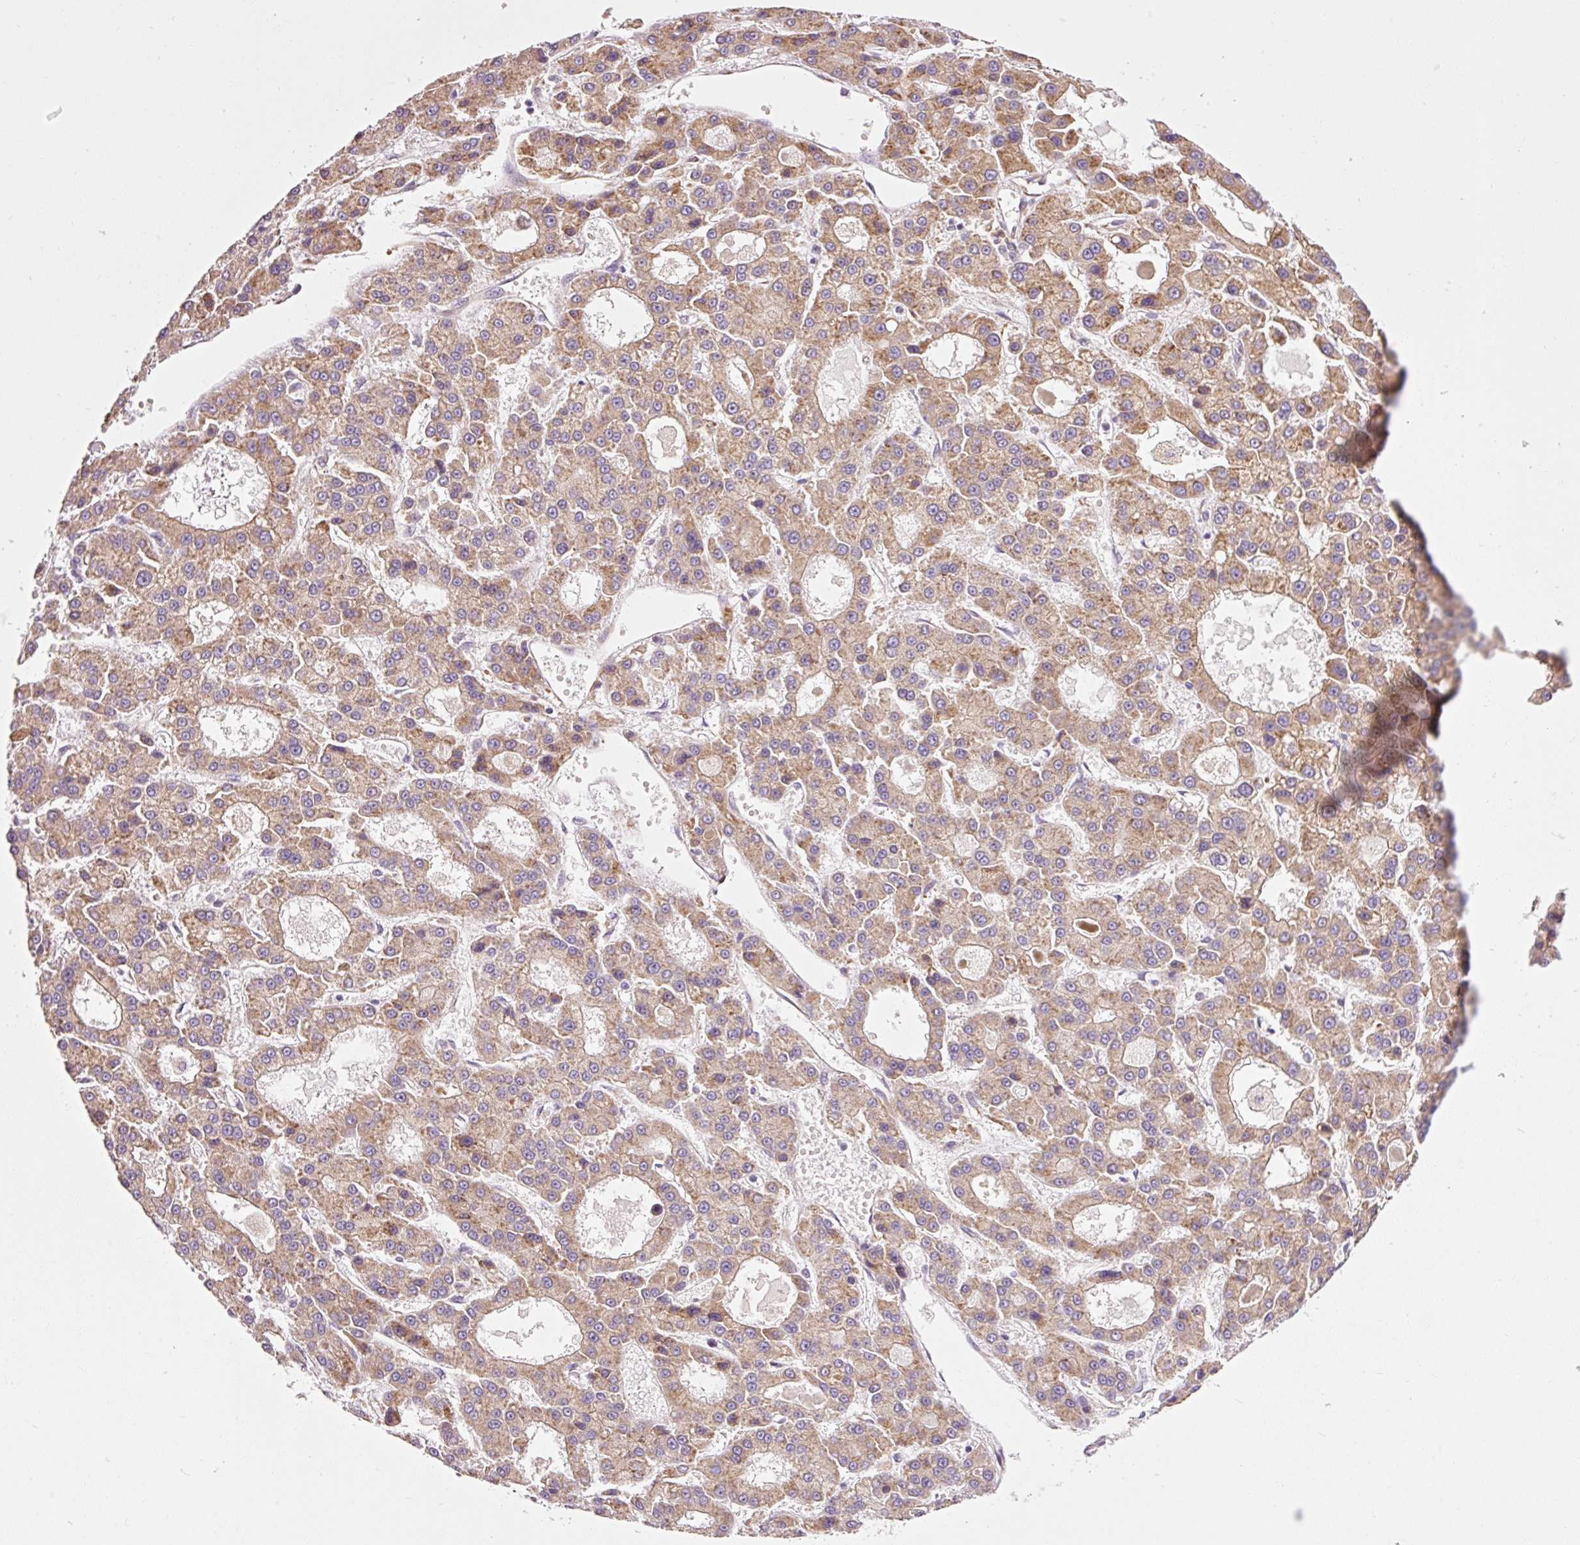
{"staining": {"intensity": "moderate", "quantity": ">75%", "location": "cytoplasmic/membranous"}, "tissue": "liver cancer", "cell_type": "Tumor cells", "image_type": "cancer", "snomed": [{"axis": "morphology", "description": "Carcinoma, Hepatocellular, NOS"}, {"axis": "topography", "description": "Liver"}], "caption": "A high-resolution photomicrograph shows immunohistochemistry staining of hepatocellular carcinoma (liver), which displays moderate cytoplasmic/membranous positivity in about >75% of tumor cells. (DAB IHC, brown staining for protein, blue staining for nuclei).", "gene": "RPL10A", "patient": {"sex": "male", "age": 70}}